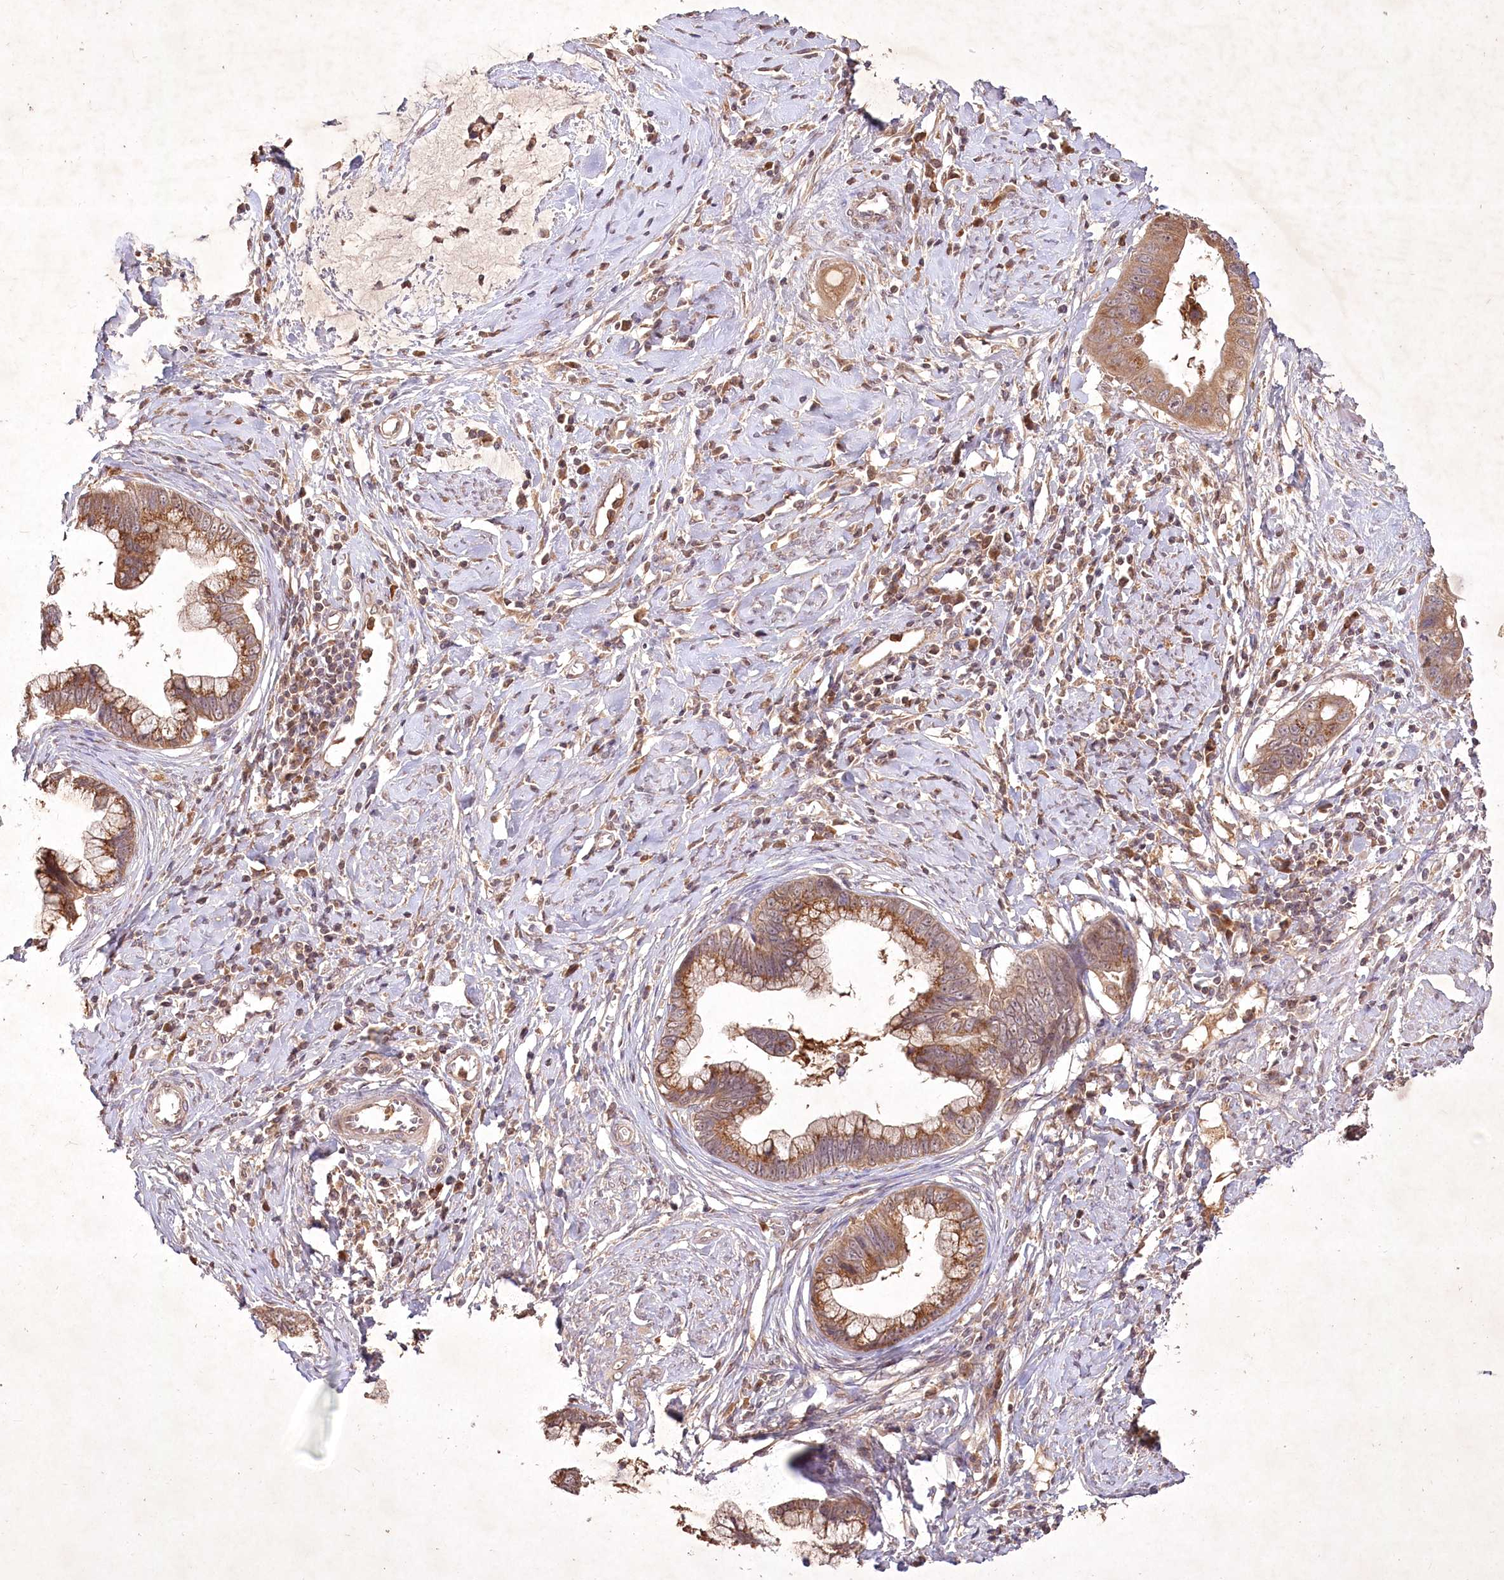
{"staining": {"intensity": "moderate", "quantity": ">75%", "location": "cytoplasmic/membranous"}, "tissue": "cervical cancer", "cell_type": "Tumor cells", "image_type": "cancer", "snomed": [{"axis": "morphology", "description": "Adenocarcinoma, NOS"}, {"axis": "topography", "description": "Cervix"}], "caption": "IHC histopathology image of neoplastic tissue: cervical adenocarcinoma stained using immunohistochemistry (IHC) exhibits medium levels of moderate protein expression localized specifically in the cytoplasmic/membranous of tumor cells, appearing as a cytoplasmic/membranous brown color.", "gene": "IRAK1BP1", "patient": {"sex": "female", "age": 44}}